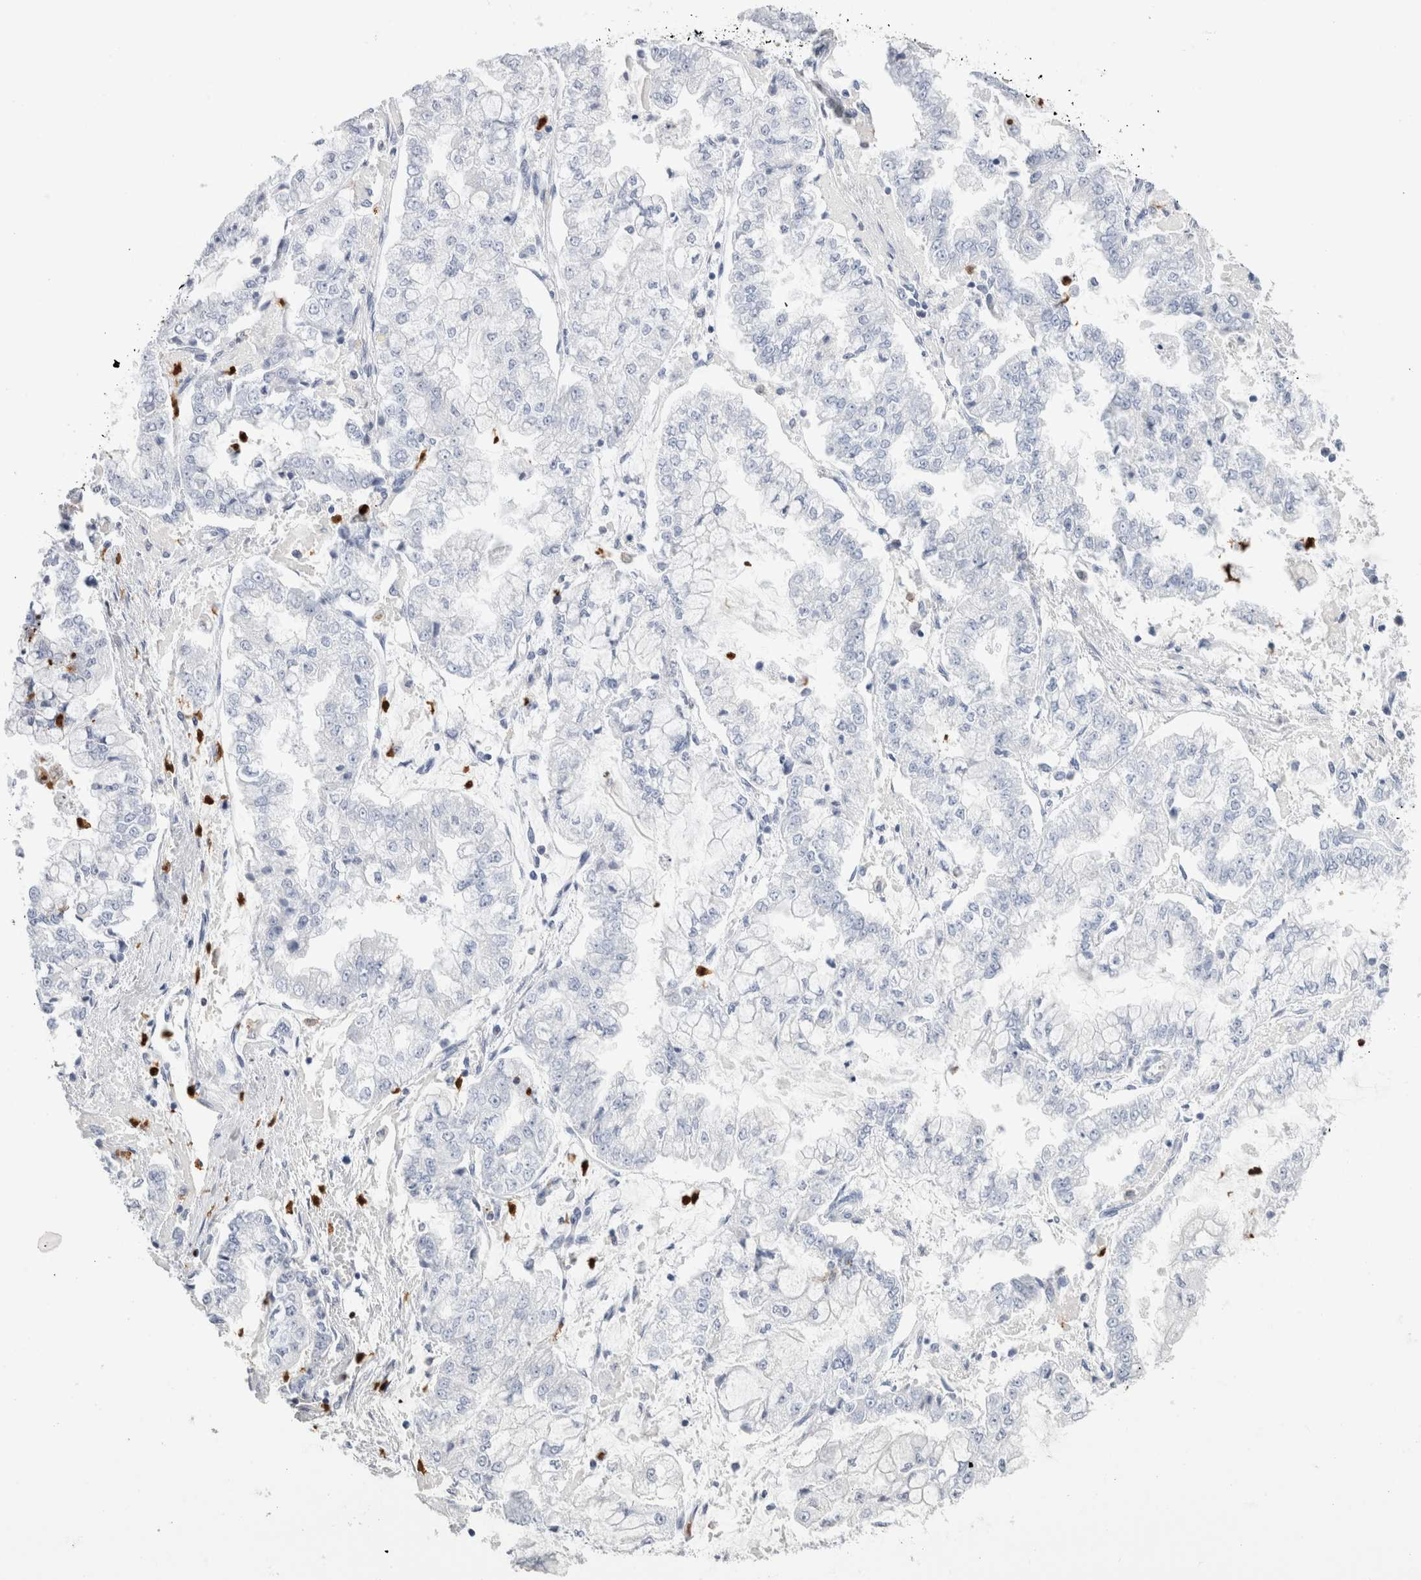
{"staining": {"intensity": "negative", "quantity": "none", "location": "none"}, "tissue": "stomach cancer", "cell_type": "Tumor cells", "image_type": "cancer", "snomed": [{"axis": "morphology", "description": "Adenocarcinoma, NOS"}, {"axis": "topography", "description": "Stomach"}], "caption": "This histopathology image is of adenocarcinoma (stomach) stained with IHC to label a protein in brown with the nuclei are counter-stained blue. There is no positivity in tumor cells.", "gene": "SLC10A5", "patient": {"sex": "male", "age": 76}}